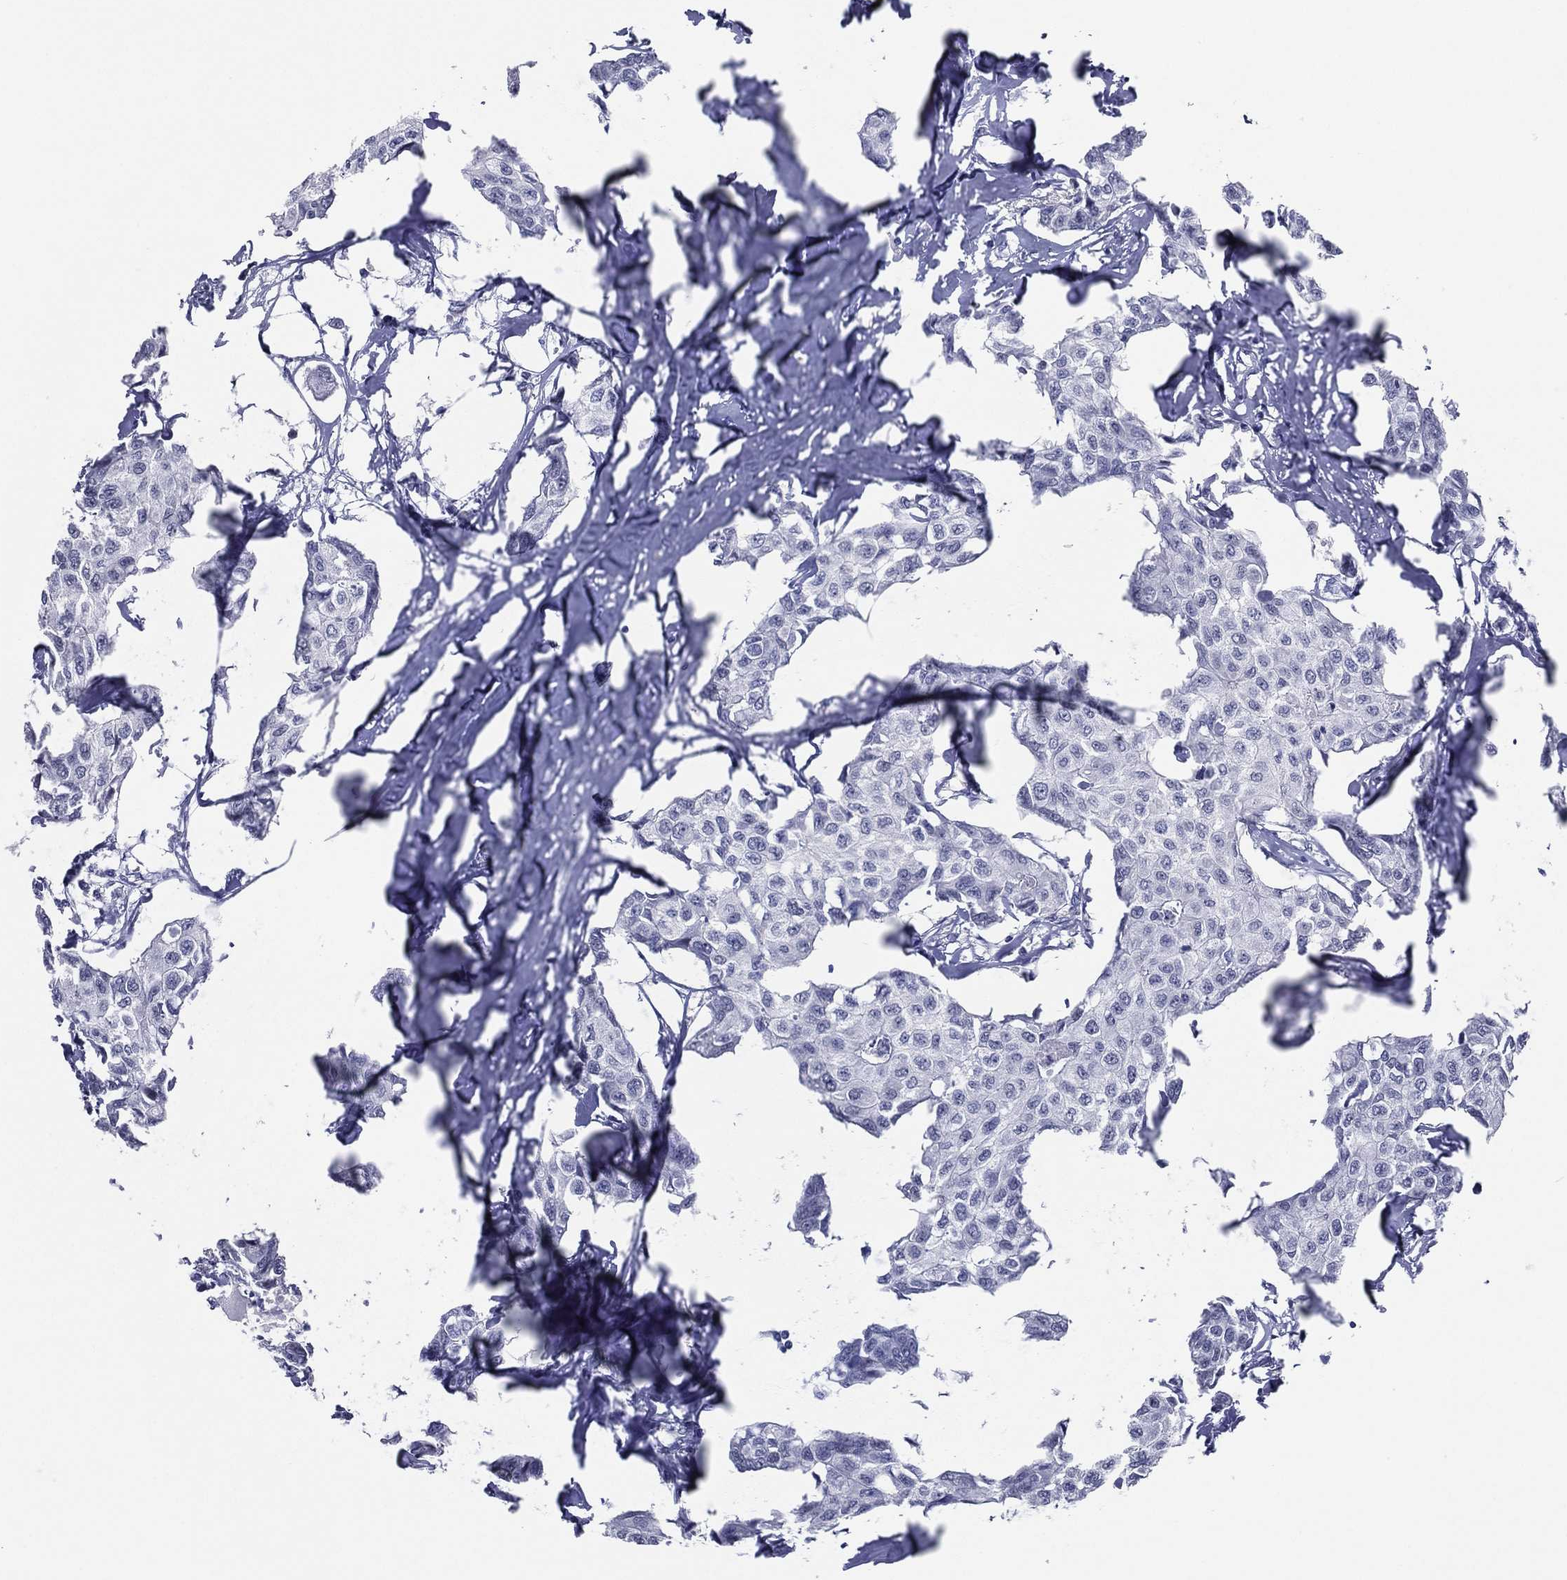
{"staining": {"intensity": "negative", "quantity": "none", "location": "none"}, "tissue": "breast cancer", "cell_type": "Tumor cells", "image_type": "cancer", "snomed": [{"axis": "morphology", "description": "Duct carcinoma"}, {"axis": "topography", "description": "Breast"}], "caption": "This is a histopathology image of immunohistochemistry staining of infiltrating ductal carcinoma (breast), which shows no expression in tumor cells.", "gene": "TFAP2A", "patient": {"sex": "female", "age": 80}}